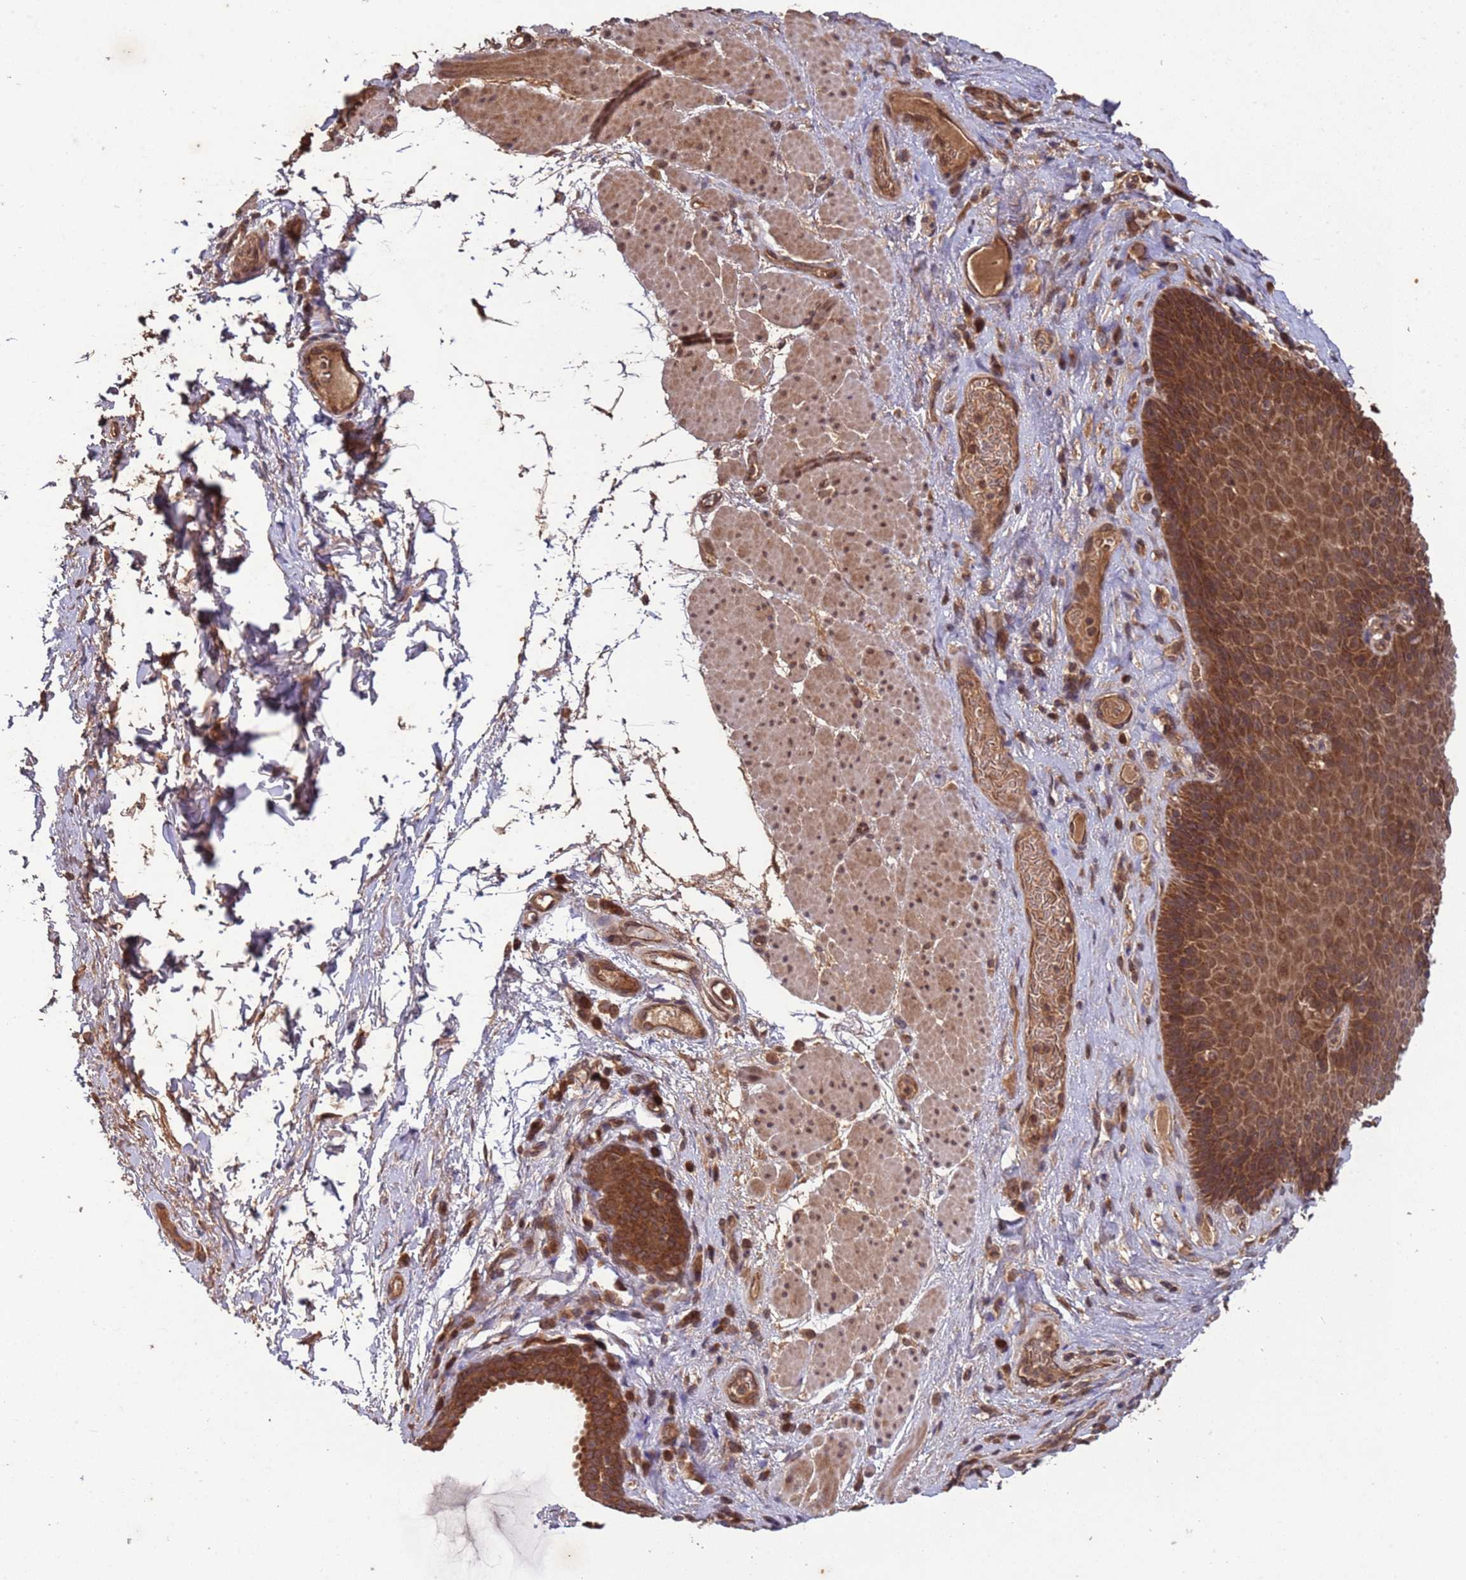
{"staining": {"intensity": "moderate", "quantity": ">75%", "location": "cytoplasmic/membranous"}, "tissue": "esophagus", "cell_type": "Squamous epithelial cells", "image_type": "normal", "snomed": [{"axis": "morphology", "description": "Normal tissue, NOS"}, {"axis": "topography", "description": "Esophagus"}], "caption": "Brown immunohistochemical staining in unremarkable human esophagus displays moderate cytoplasmic/membranous expression in approximately >75% of squamous epithelial cells.", "gene": "ERI1", "patient": {"sex": "female", "age": 66}}